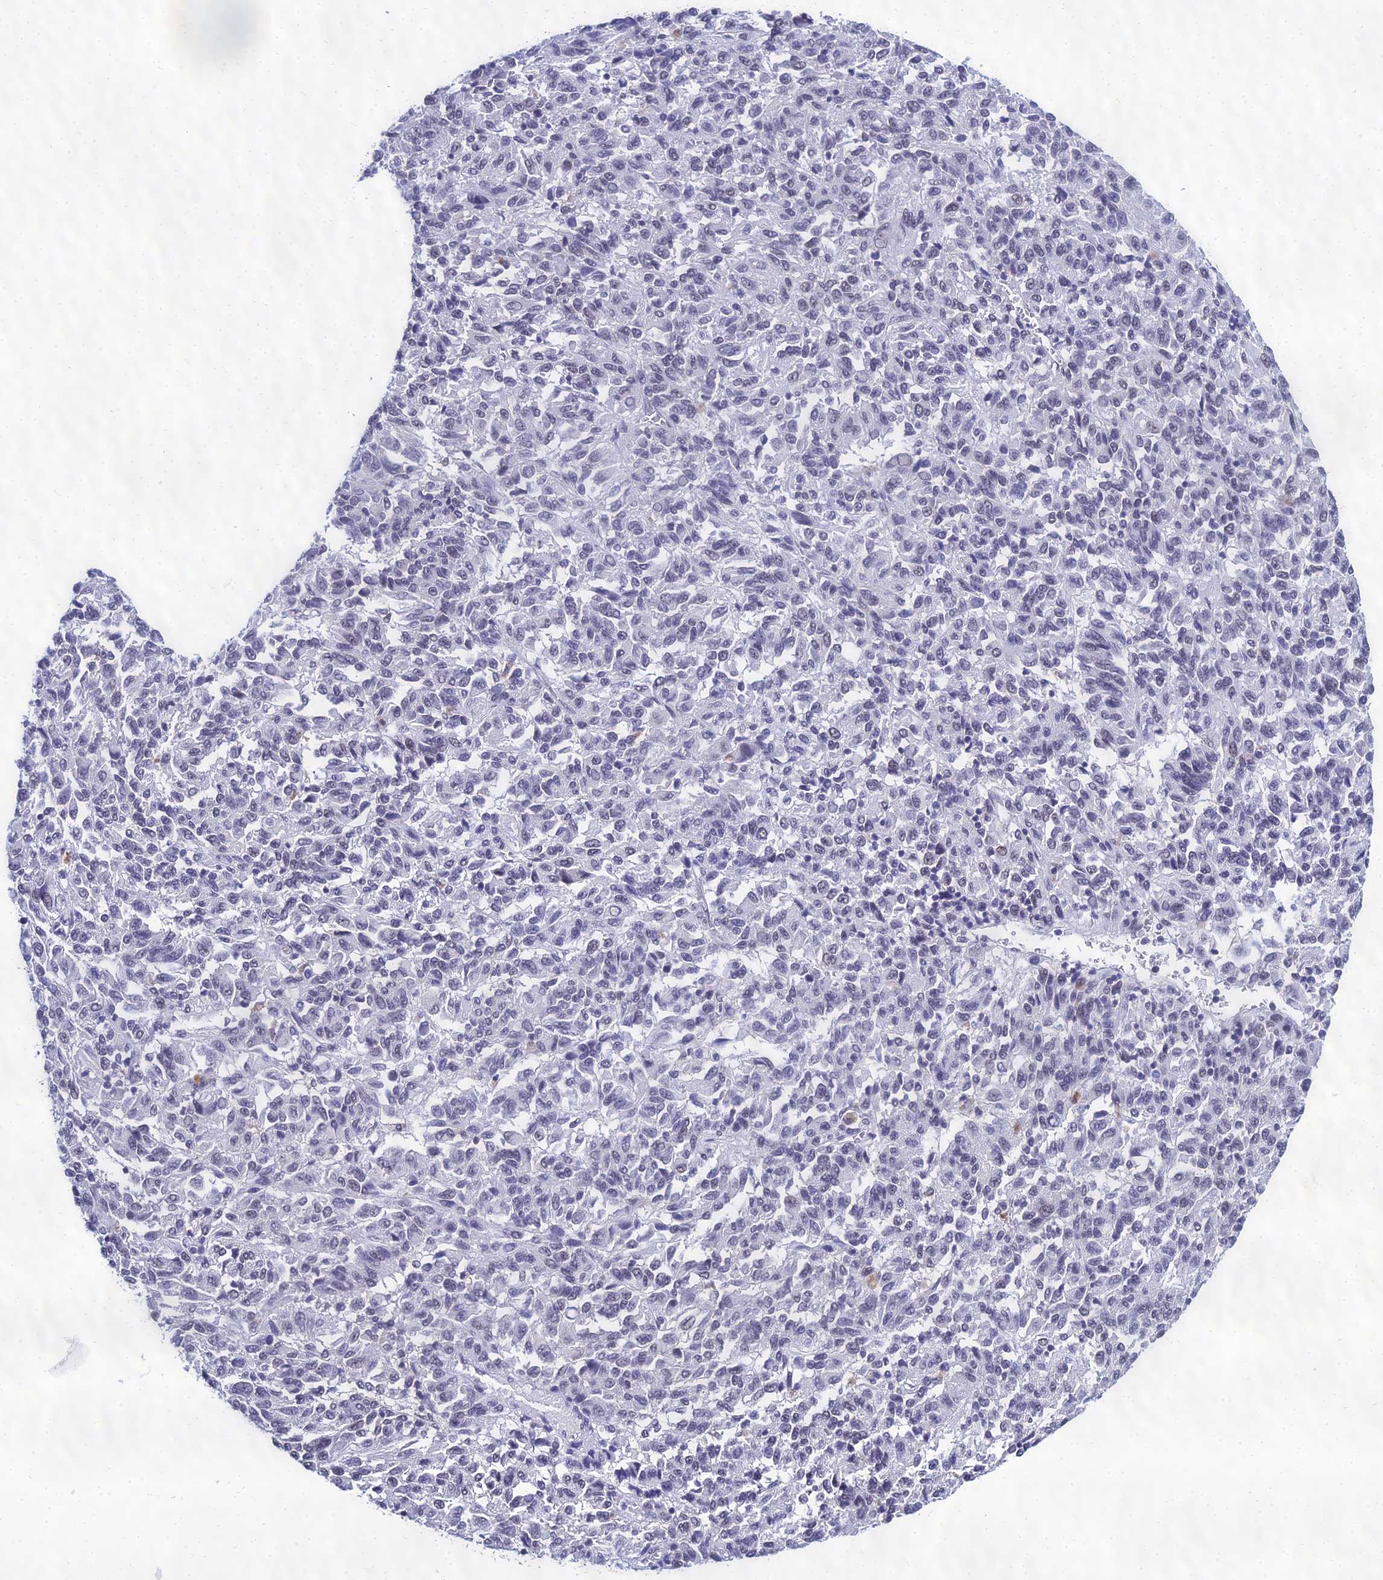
{"staining": {"intensity": "negative", "quantity": "none", "location": "none"}, "tissue": "melanoma", "cell_type": "Tumor cells", "image_type": "cancer", "snomed": [{"axis": "morphology", "description": "Malignant melanoma, Metastatic site"}, {"axis": "topography", "description": "Lung"}], "caption": "An image of human melanoma is negative for staining in tumor cells. The staining is performed using DAB brown chromogen with nuclei counter-stained in using hematoxylin.", "gene": "PPP4R2", "patient": {"sex": "male", "age": 64}}